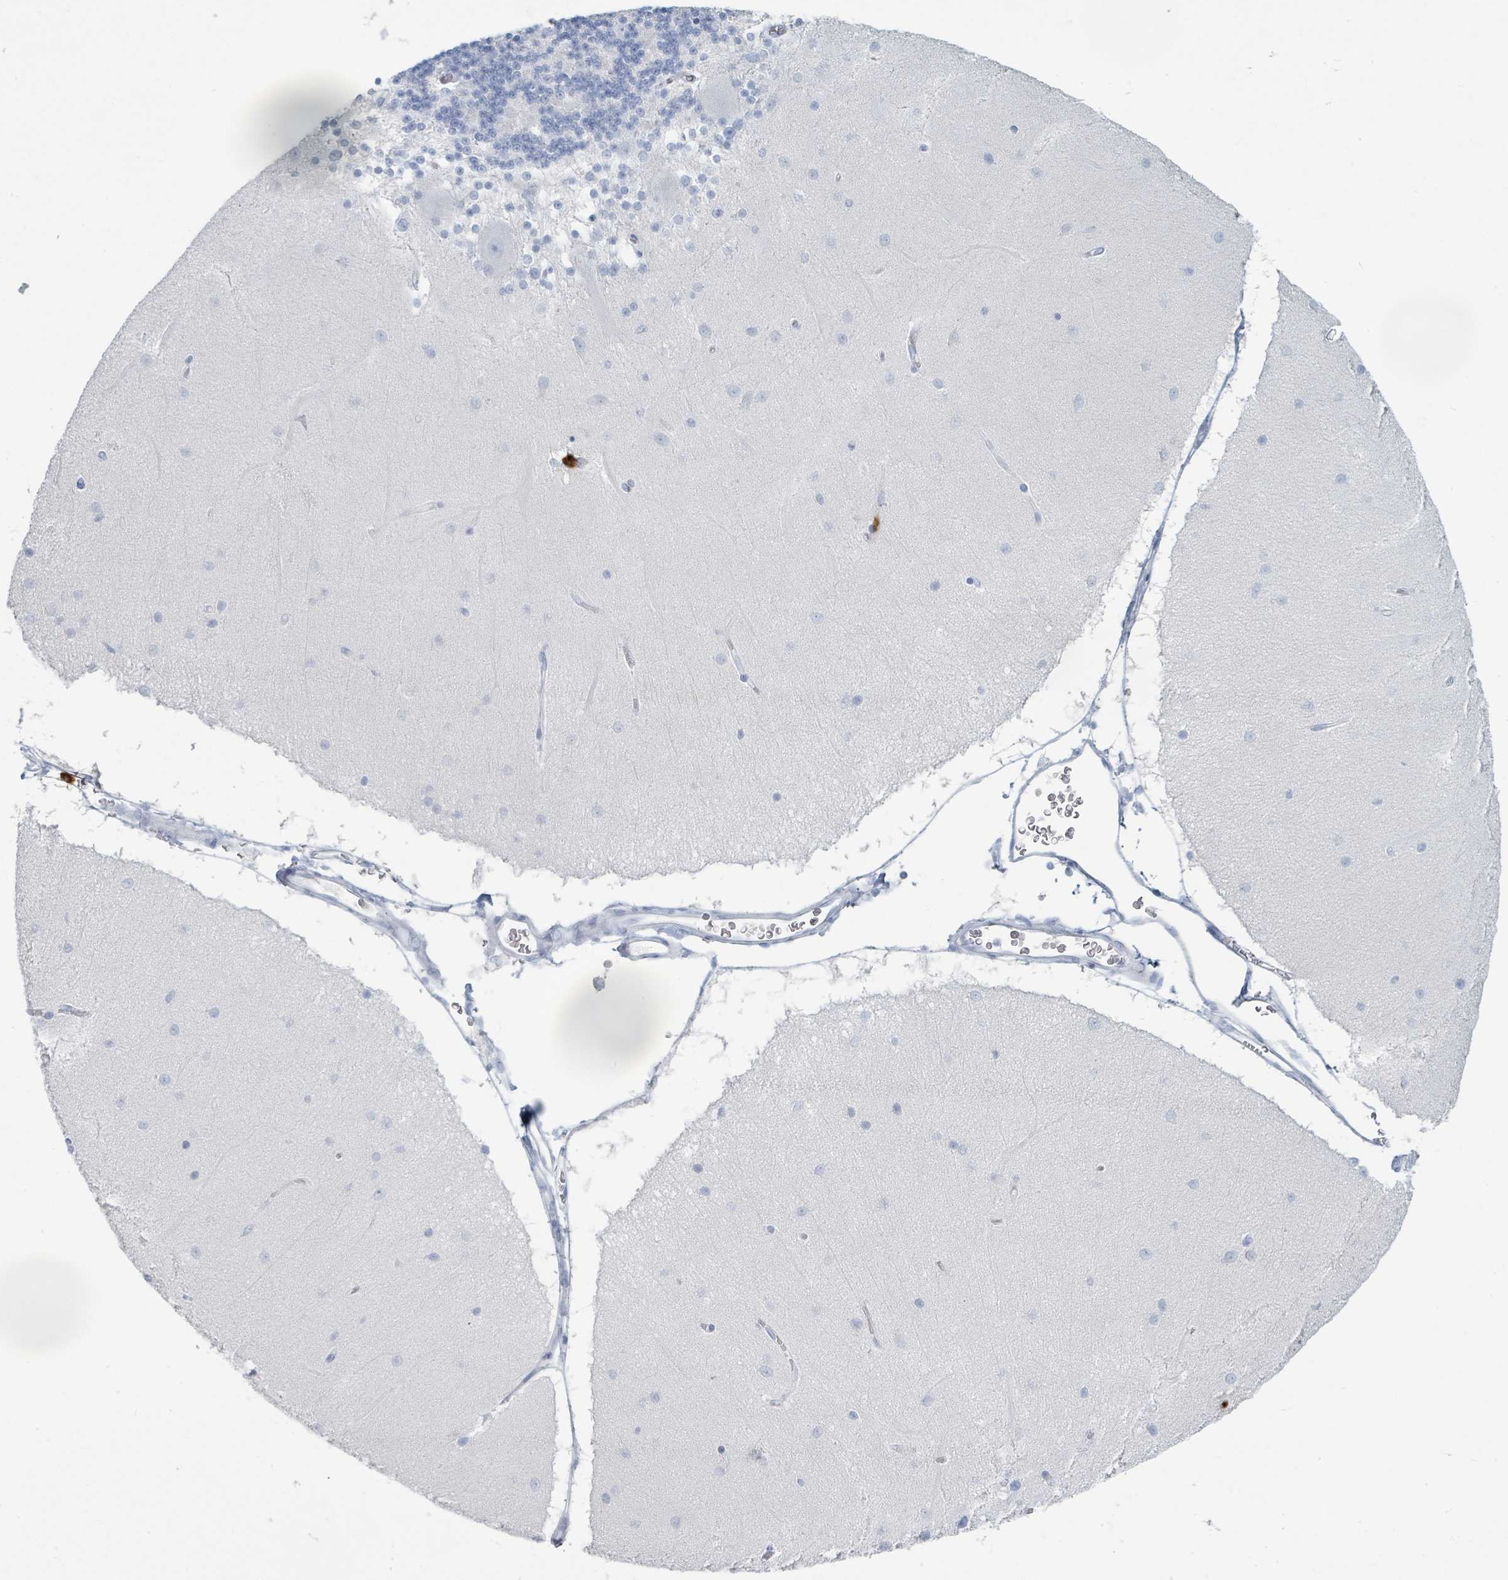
{"staining": {"intensity": "negative", "quantity": "none", "location": "none"}, "tissue": "cerebellum", "cell_type": "Cells in granular layer", "image_type": "normal", "snomed": [{"axis": "morphology", "description": "Normal tissue, NOS"}, {"axis": "topography", "description": "Cerebellum"}], "caption": "Protein analysis of unremarkable cerebellum shows no significant expression in cells in granular layer.", "gene": "DEFA4", "patient": {"sex": "female", "age": 54}}